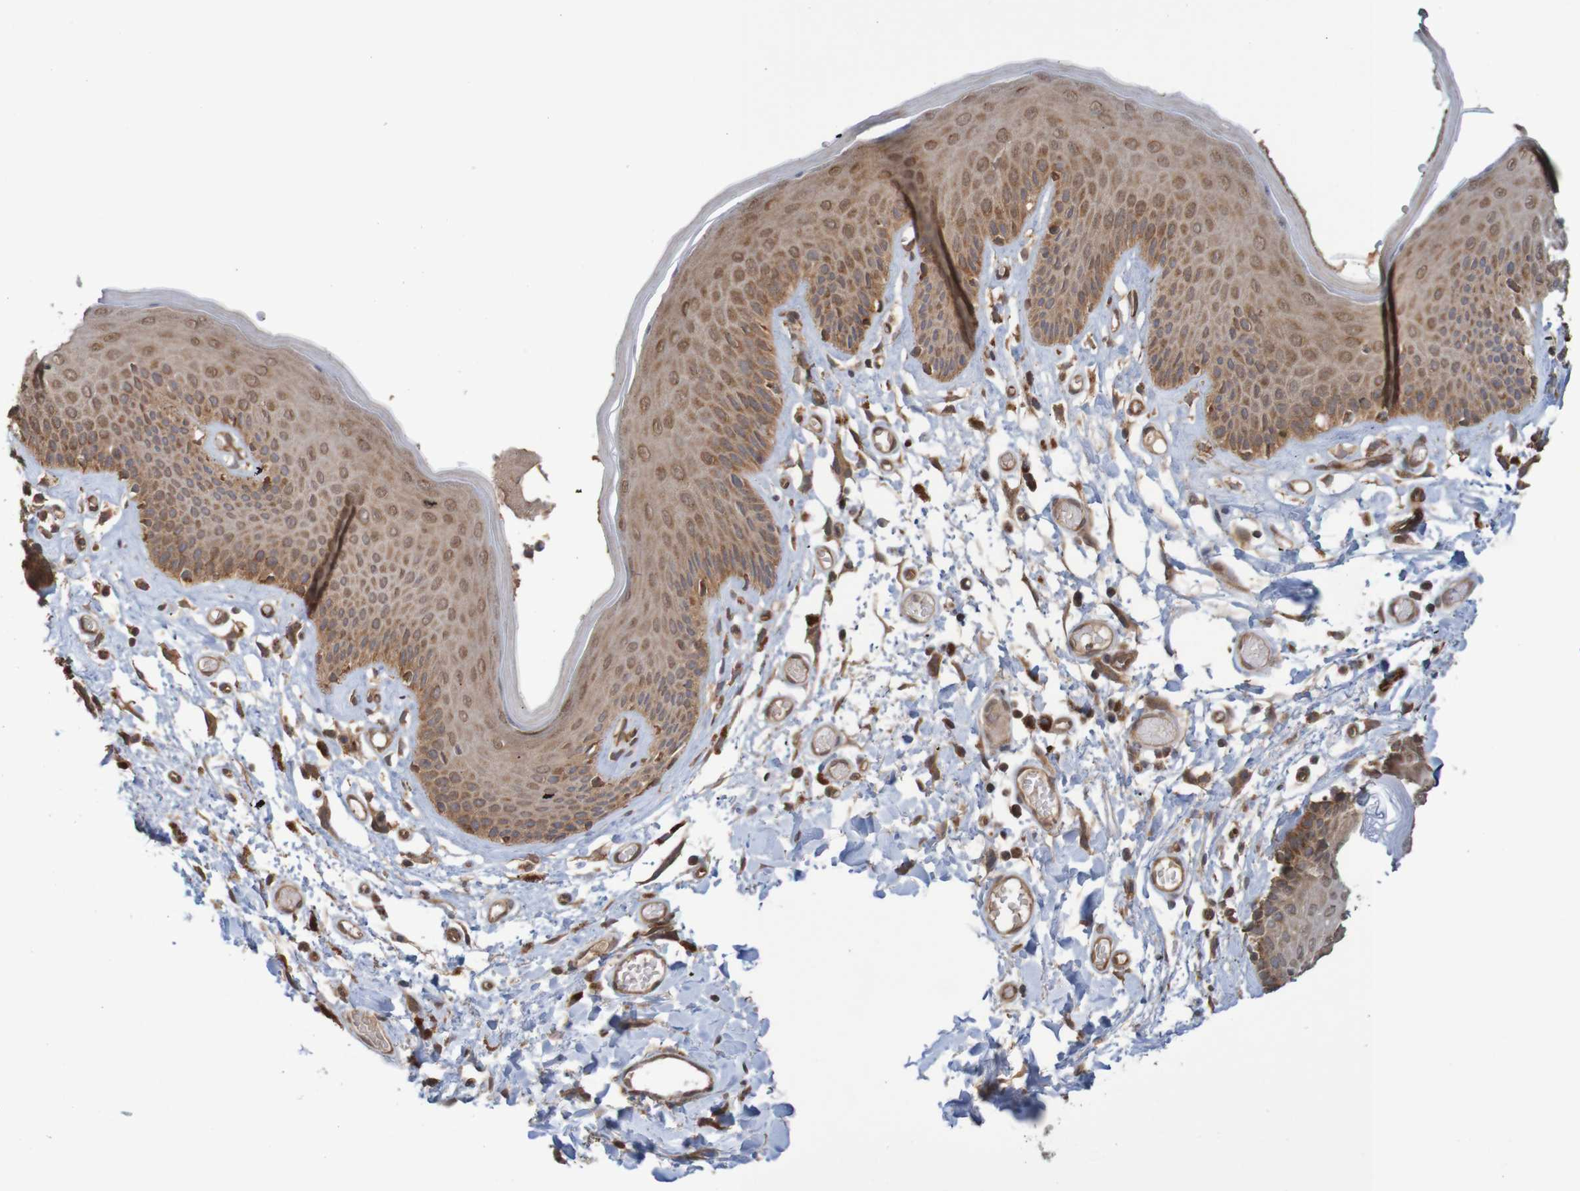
{"staining": {"intensity": "moderate", "quantity": ">75%", "location": "cytoplasmic/membranous"}, "tissue": "skin", "cell_type": "Epidermal cells", "image_type": "normal", "snomed": [{"axis": "morphology", "description": "Normal tissue, NOS"}, {"axis": "topography", "description": "Vulva"}], "caption": "Brown immunohistochemical staining in normal skin shows moderate cytoplasmic/membranous positivity in approximately >75% of epidermal cells.", "gene": "MRPL52", "patient": {"sex": "female", "age": 73}}